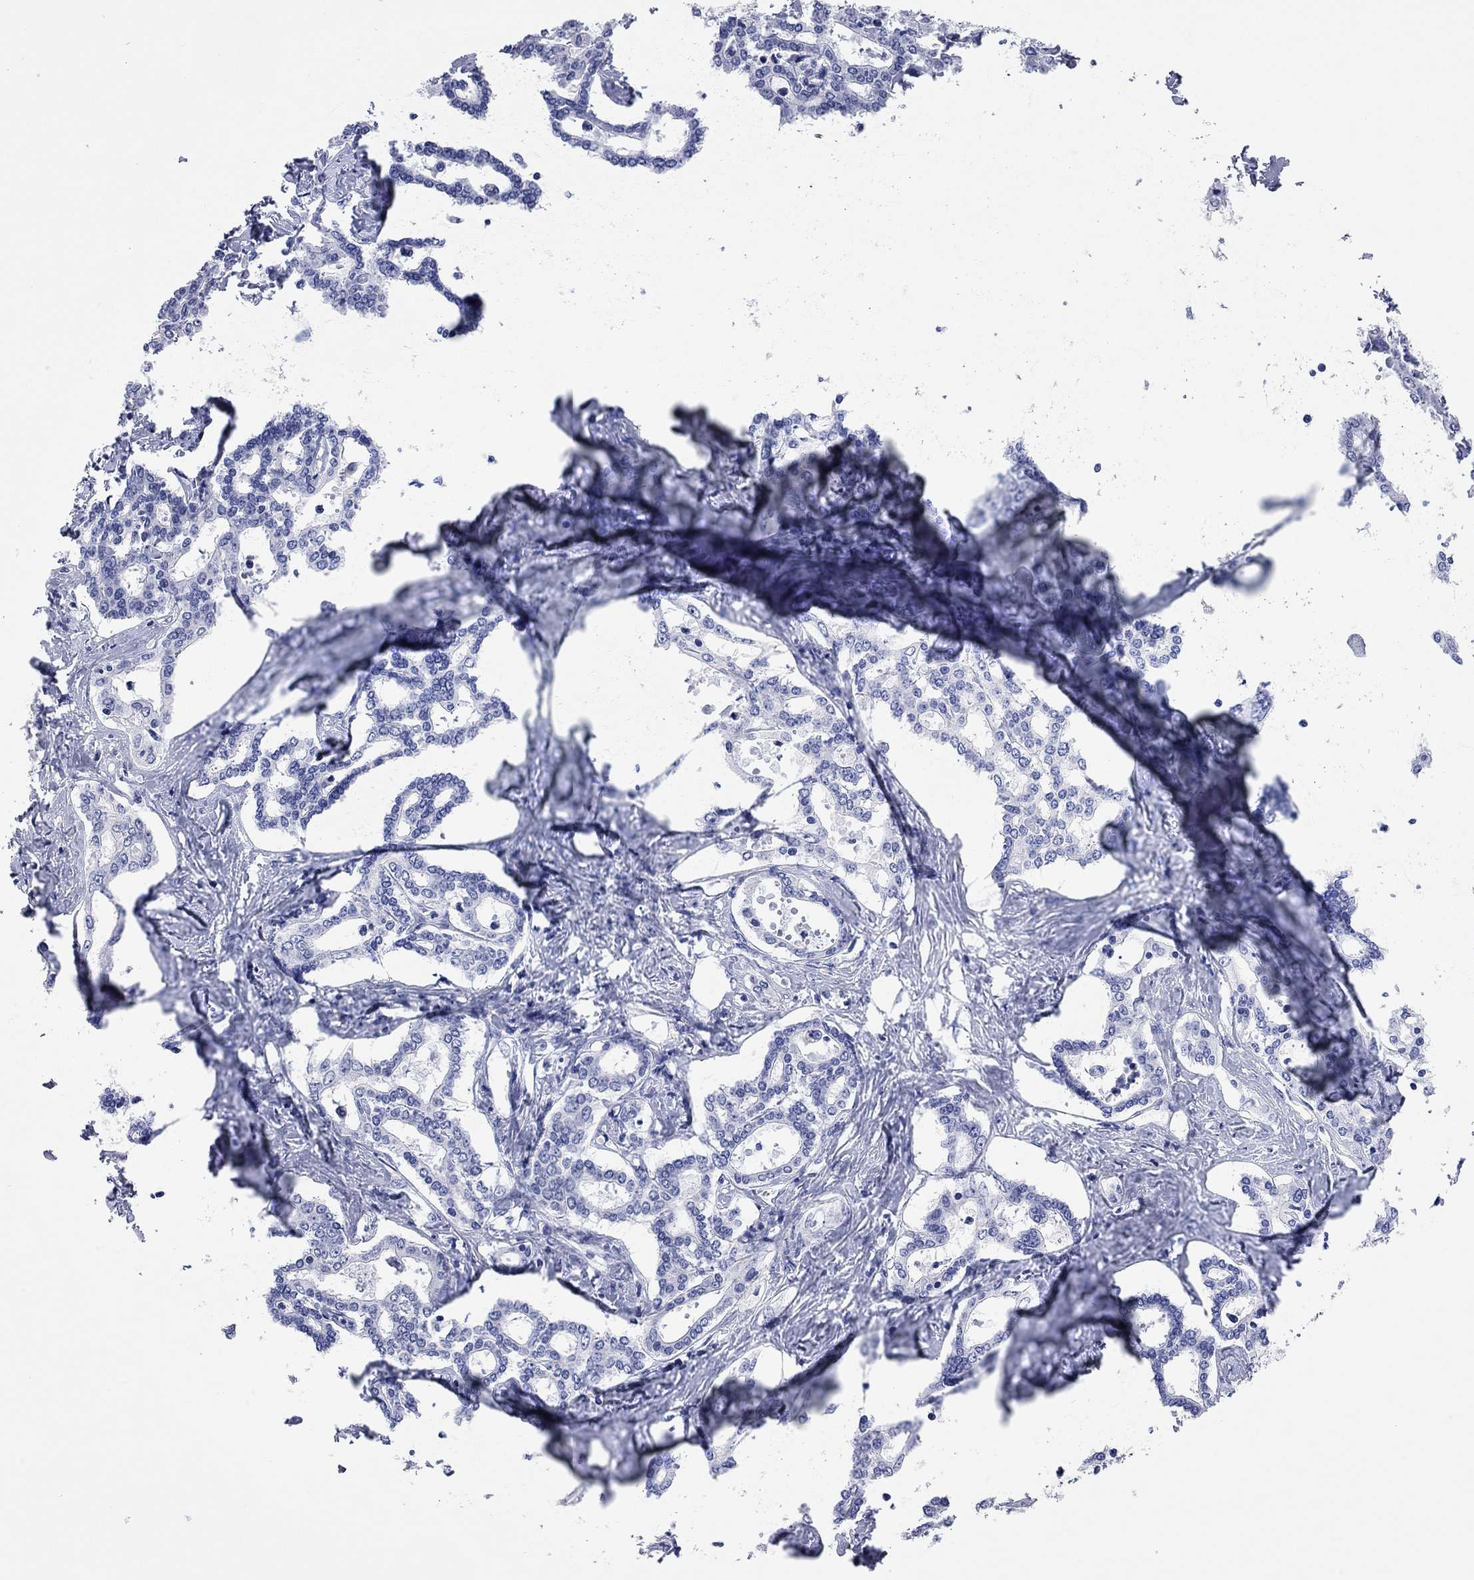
{"staining": {"intensity": "negative", "quantity": "none", "location": "none"}, "tissue": "liver cancer", "cell_type": "Tumor cells", "image_type": "cancer", "snomed": [{"axis": "morphology", "description": "Cholangiocarcinoma"}, {"axis": "topography", "description": "Liver"}], "caption": "Immunohistochemical staining of human cholangiocarcinoma (liver) demonstrates no significant staining in tumor cells. (DAB (3,3'-diaminobenzidine) immunohistochemistry, high magnification).", "gene": "KCNB1", "patient": {"sex": "female", "age": 47}}